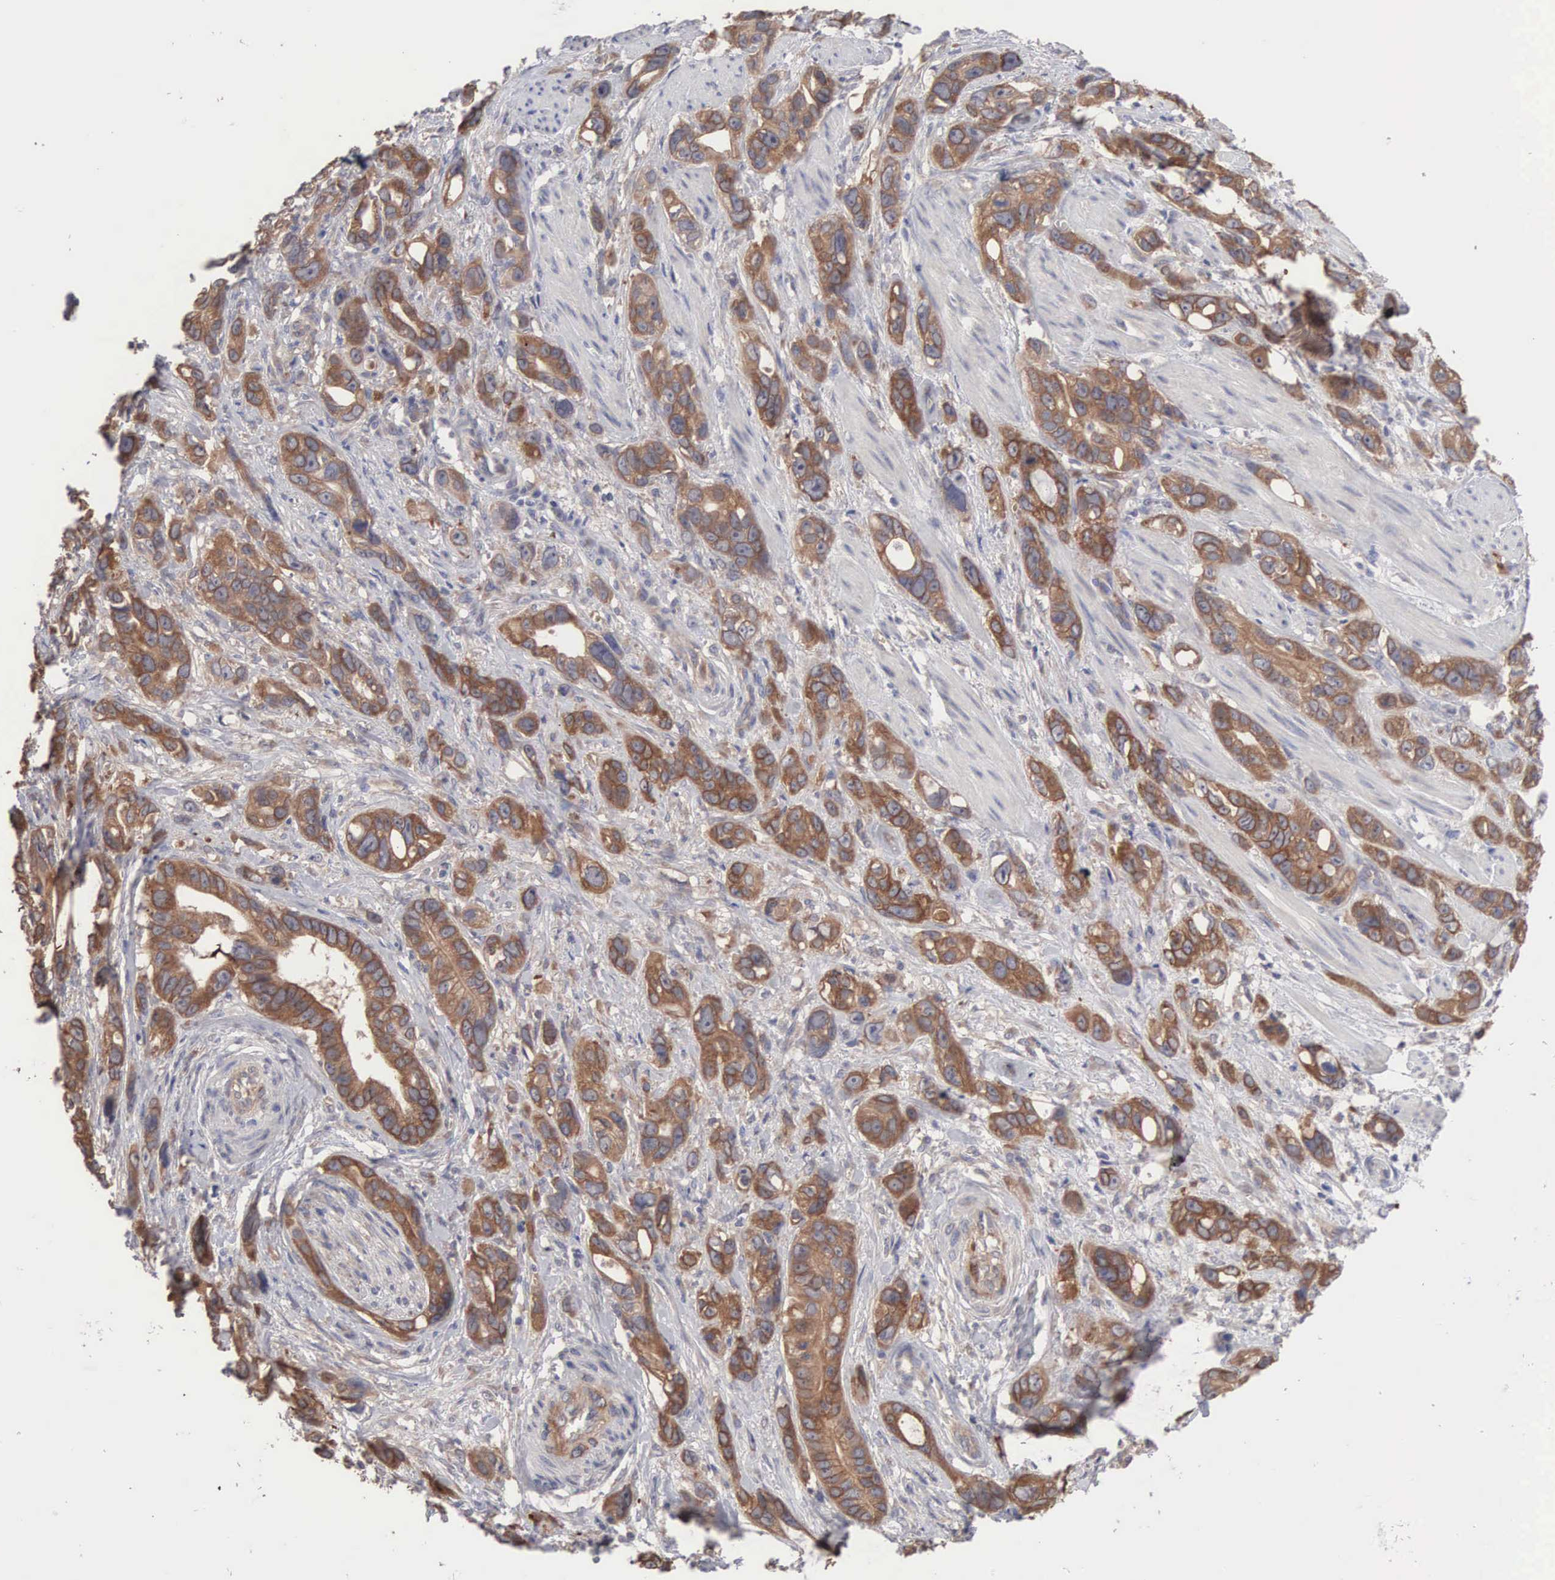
{"staining": {"intensity": "strong", "quantity": ">75%", "location": "cytoplasmic/membranous"}, "tissue": "stomach cancer", "cell_type": "Tumor cells", "image_type": "cancer", "snomed": [{"axis": "morphology", "description": "Adenocarcinoma, NOS"}, {"axis": "topography", "description": "Stomach, upper"}], "caption": "Immunohistochemistry (DAB (3,3'-diaminobenzidine)) staining of stomach cancer (adenocarcinoma) demonstrates strong cytoplasmic/membranous protein expression in about >75% of tumor cells.", "gene": "INF2", "patient": {"sex": "male", "age": 47}}